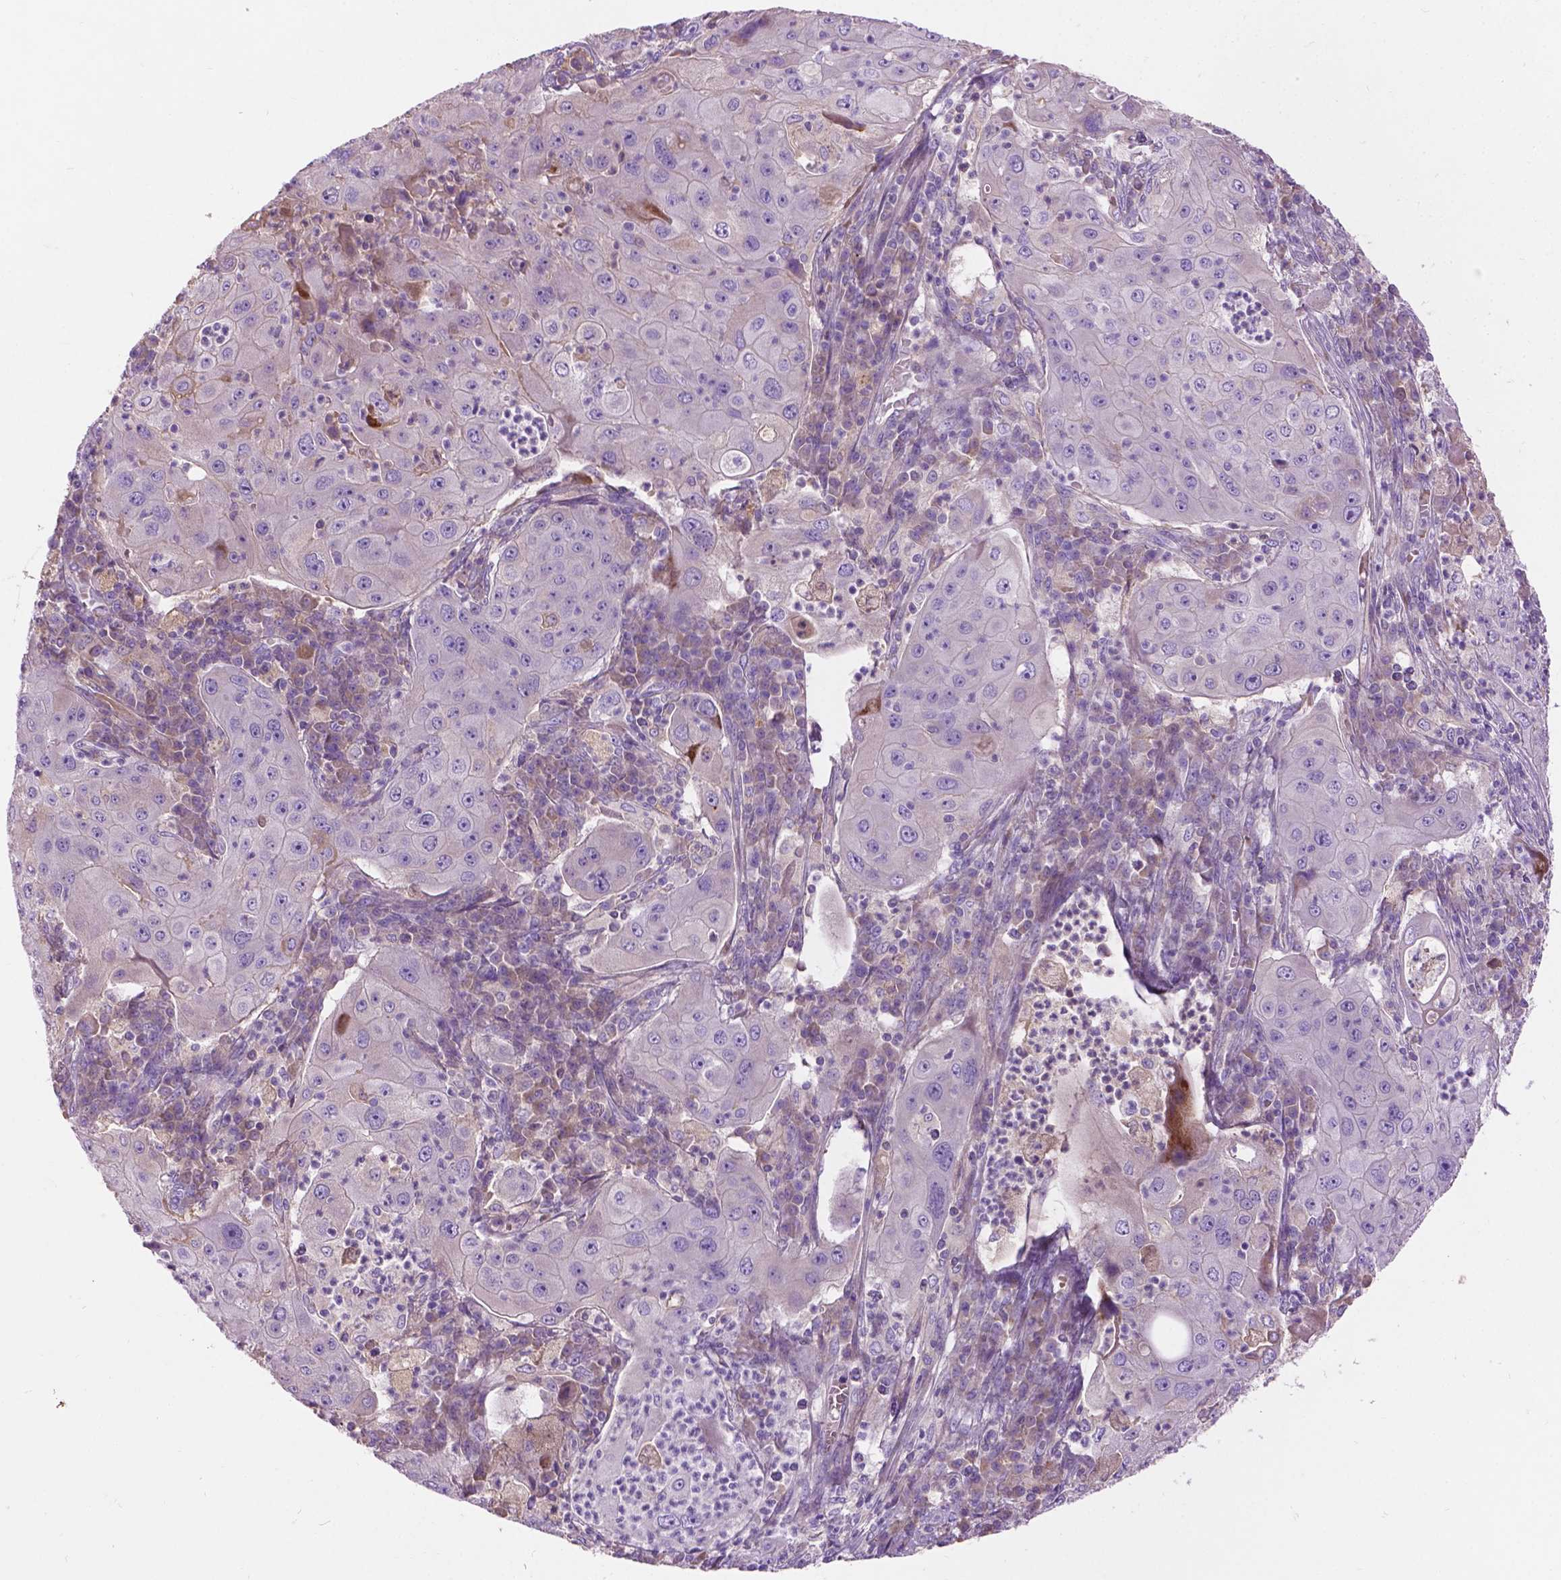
{"staining": {"intensity": "negative", "quantity": "none", "location": "none"}, "tissue": "lung cancer", "cell_type": "Tumor cells", "image_type": "cancer", "snomed": [{"axis": "morphology", "description": "Squamous cell carcinoma, NOS"}, {"axis": "topography", "description": "Lung"}], "caption": "Photomicrograph shows no protein positivity in tumor cells of lung cancer (squamous cell carcinoma) tissue.", "gene": "NOXO1", "patient": {"sex": "female", "age": 59}}